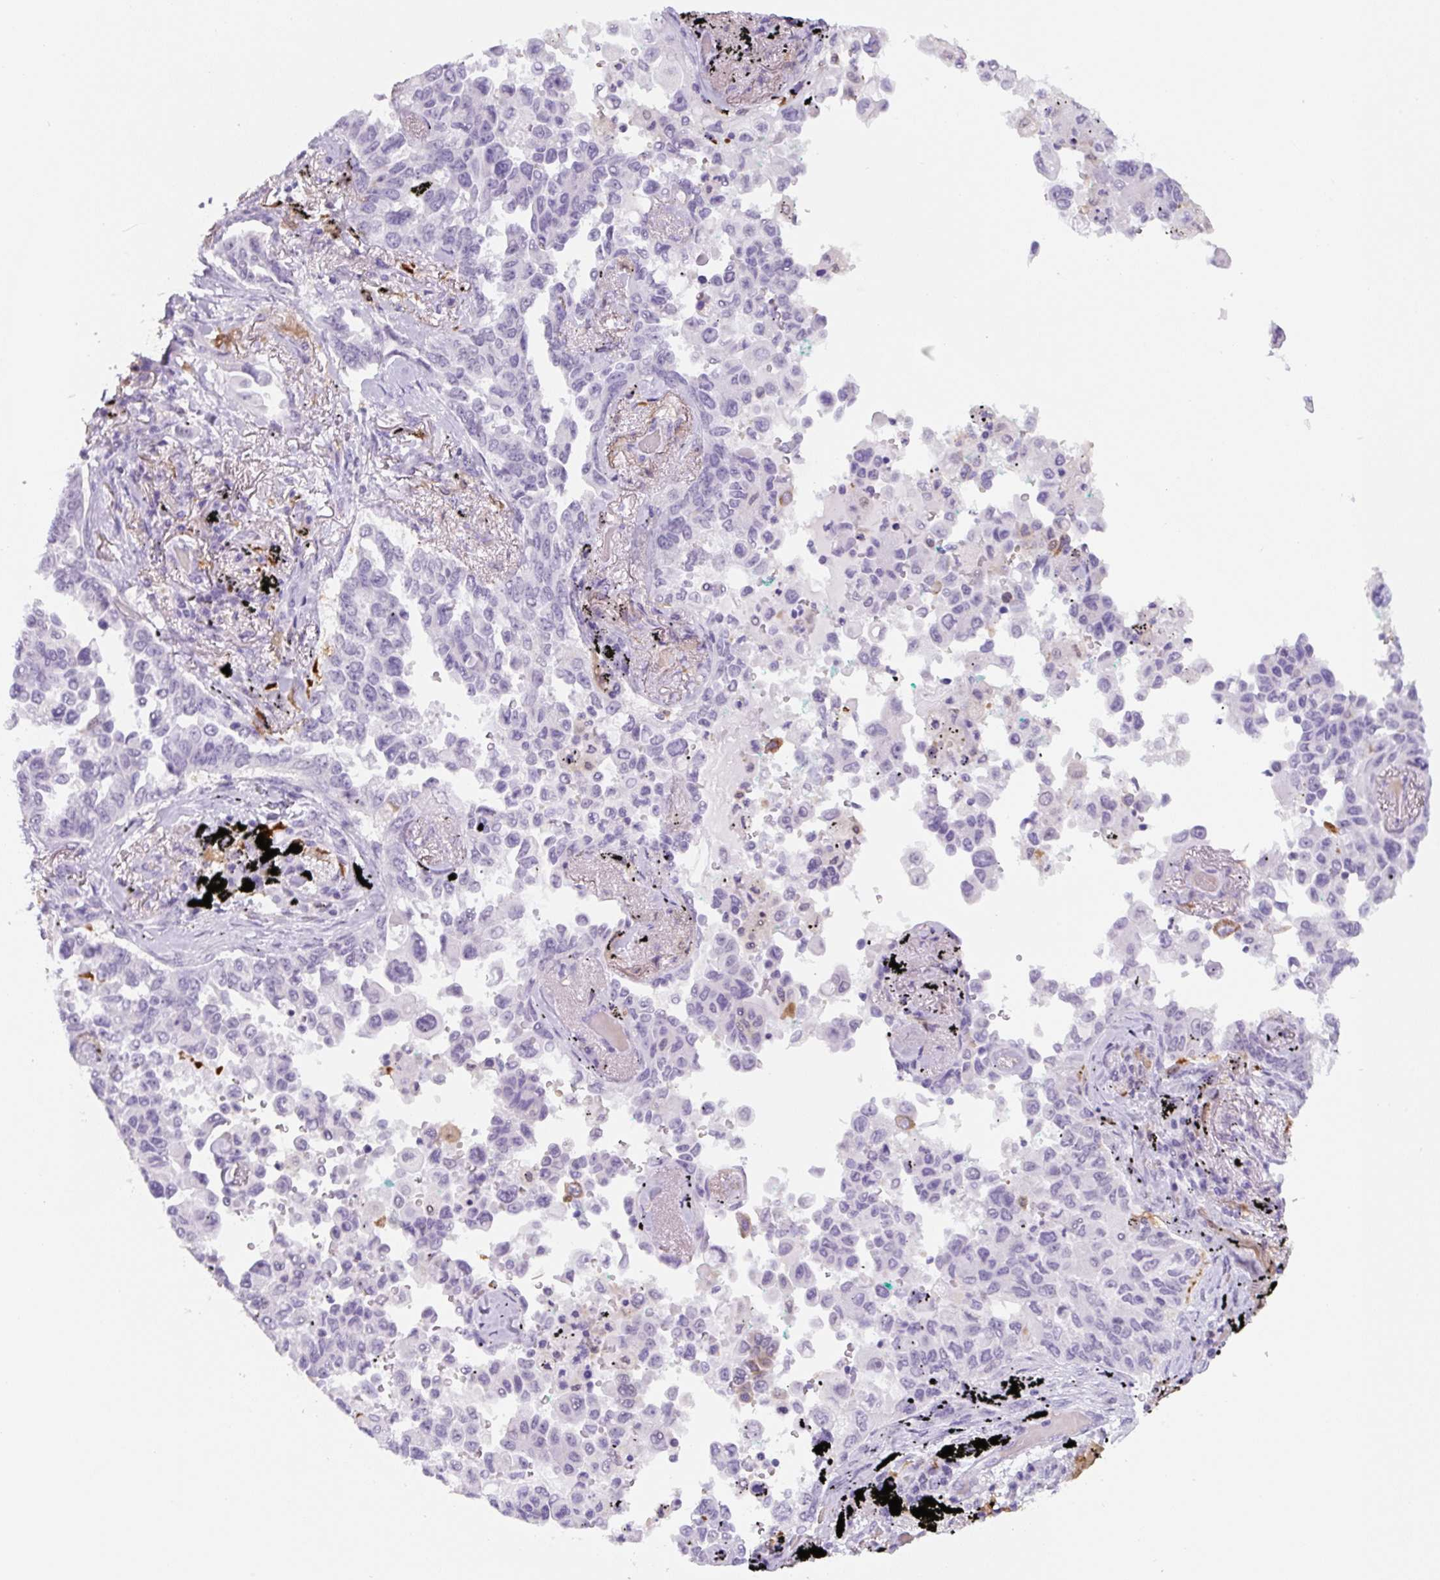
{"staining": {"intensity": "negative", "quantity": "none", "location": "none"}, "tissue": "lung cancer", "cell_type": "Tumor cells", "image_type": "cancer", "snomed": [{"axis": "morphology", "description": "Adenocarcinoma, NOS"}, {"axis": "topography", "description": "Lung"}], "caption": "An immunohistochemistry (IHC) image of lung cancer (adenocarcinoma) is shown. There is no staining in tumor cells of lung cancer (adenocarcinoma).", "gene": "TNFRSF8", "patient": {"sex": "female", "age": 67}}